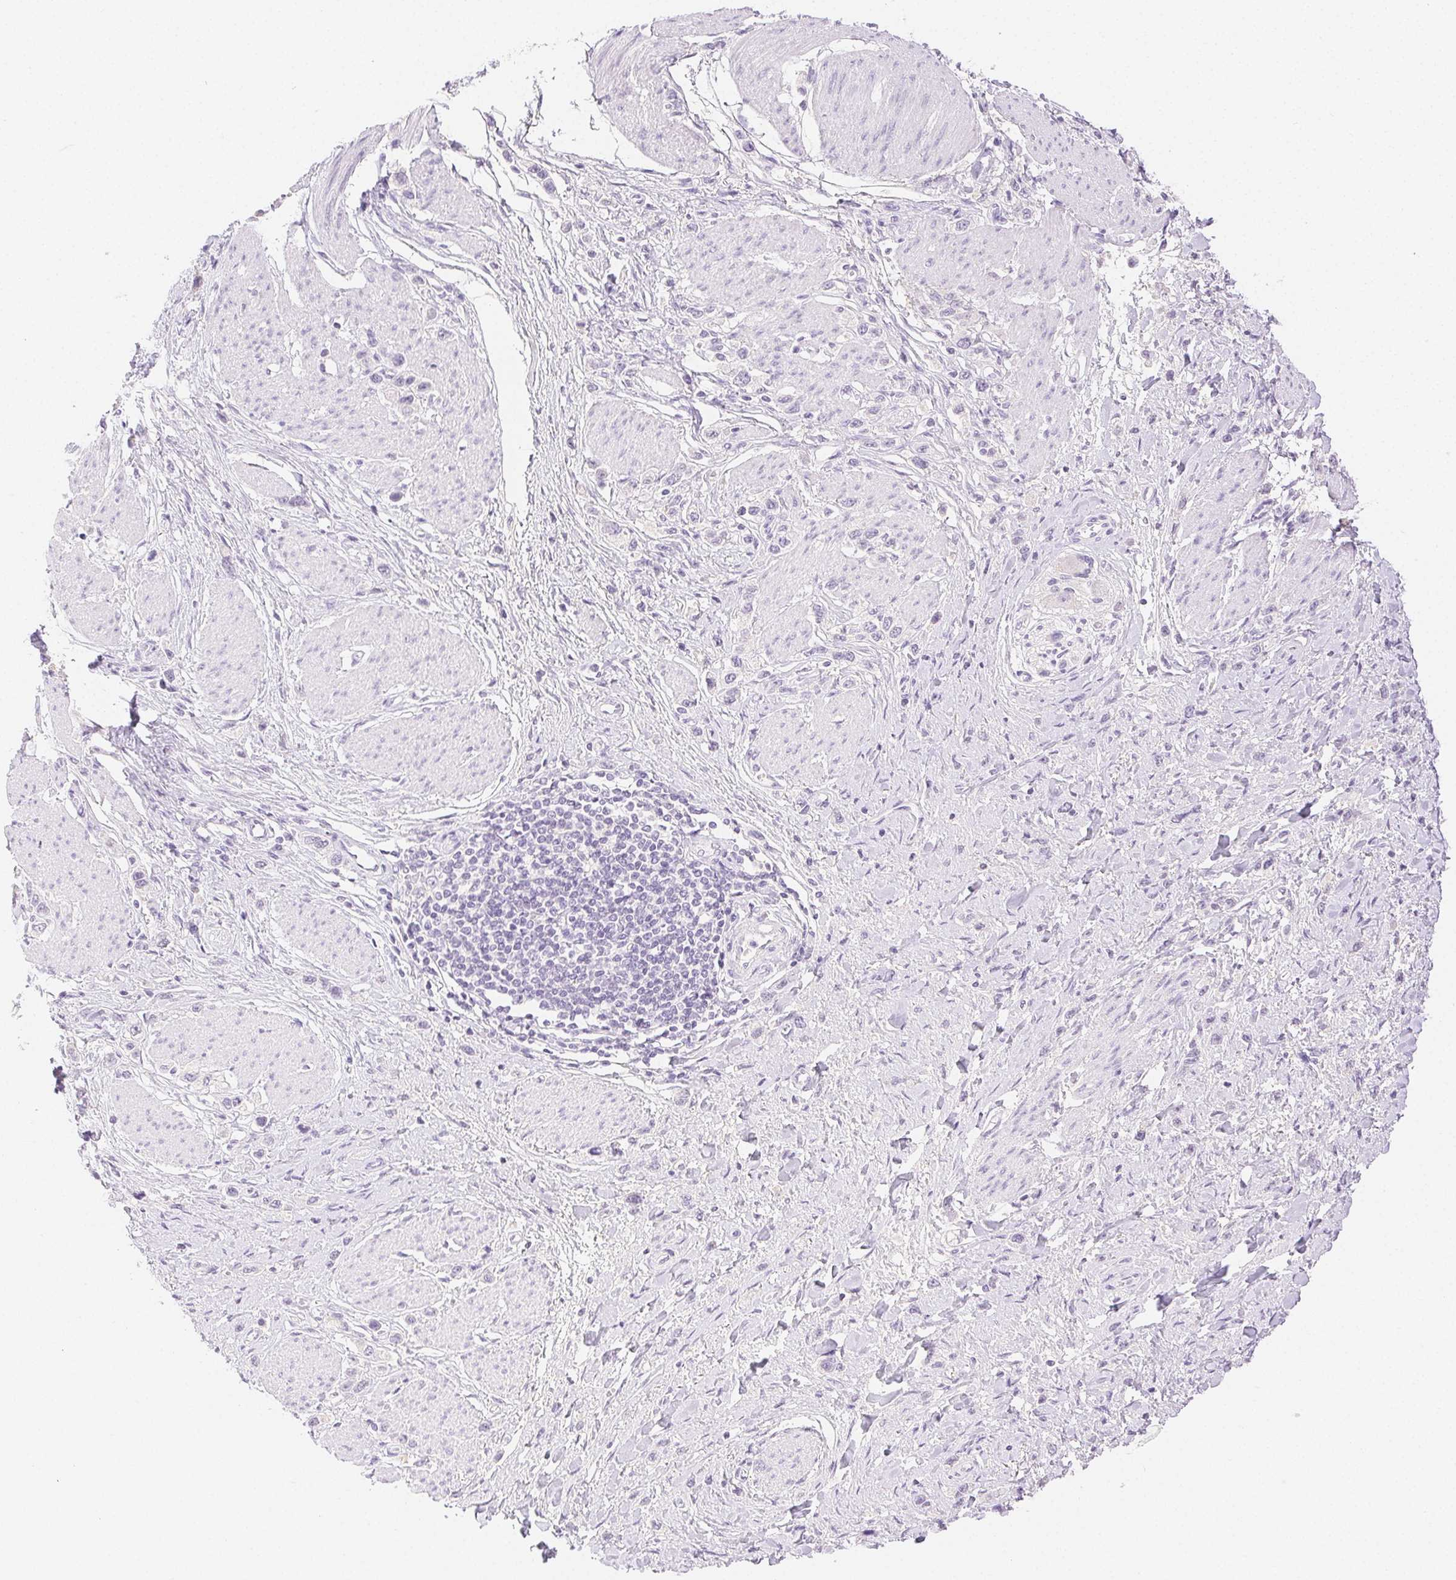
{"staining": {"intensity": "negative", "quantity": "none", "location": "none"}, "tissue": "stomach cancer", "cell_type": "Tumor cells", "image_type": "cancer", "snomed": [{"axis": "morphology", "description": "Adenocarcinoma, NOS"}, {"axis": "topography", "description": "Stomach"}], "caption": "This is a histopathology image of immunohistochemistry (IHC) staining of stomach cancer, which shows no expression in tumor cells.", "gene": "SPACA4", "patient": {"sex": "female", "age": 65}}